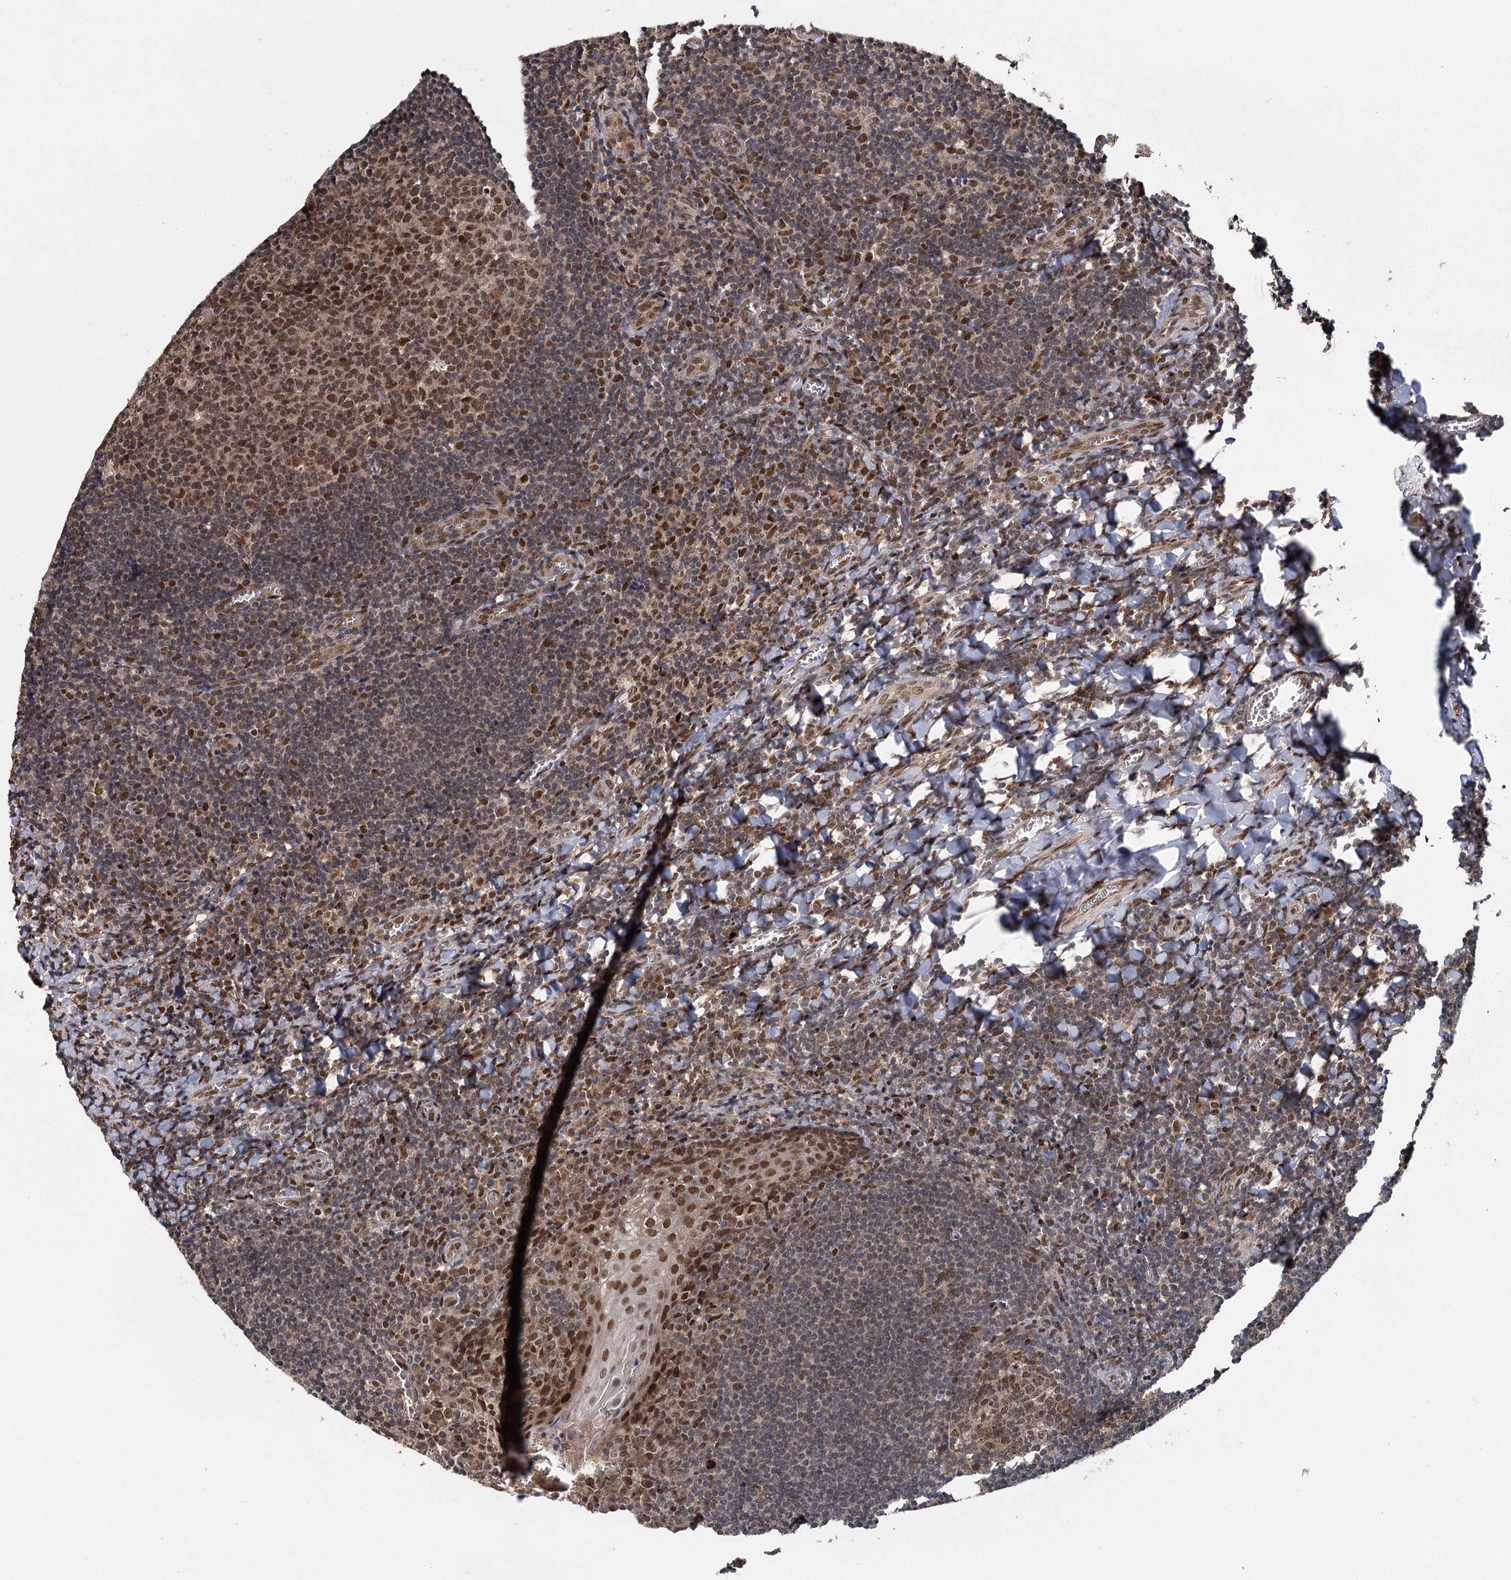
{"staining": {"intensity": "moderate", "quantity": "25%-75%", "location": "nuclear"}, "tissue": "tonsil", "cell_type": "Germinal center cells", "image_type": "normal", "snomed": [{"axis": "morphology", "description": "Normal tissue, NOS"}, {"axis": "topography", "description": "Tonsil"}], "caption": "Unremarkable tonsil displays moderate nuclear positivity in about 25%-75% of germinal center cells, visualized by immunohistochemistry.", "gene": "MYG1", "patient": {"sex": "male", "age": 27}}